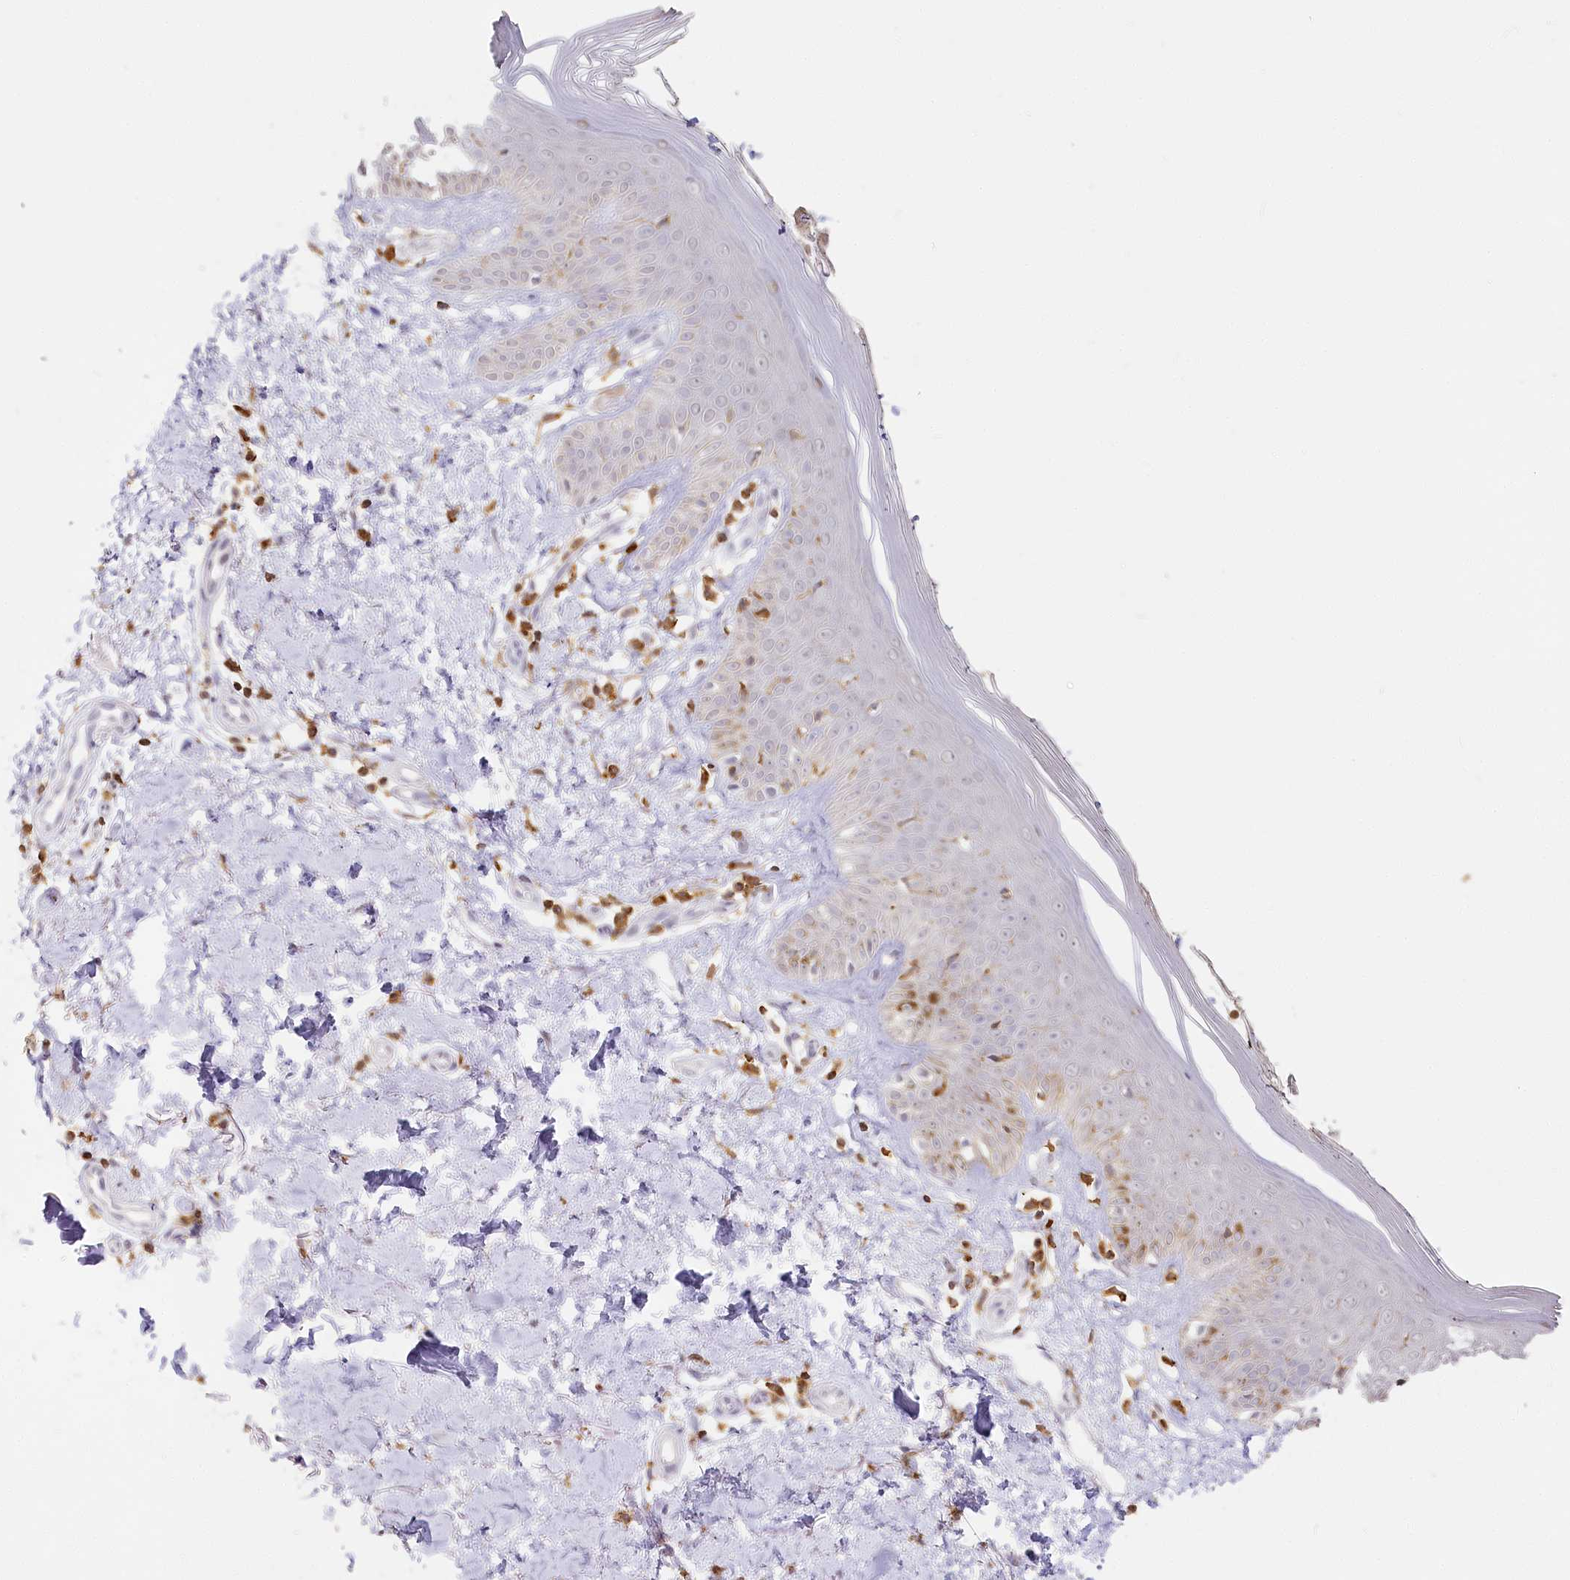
{"staining": {"intensity": "moderate", "quantity": ">75%", "location": "cytoplasmic/membranous"}, "tissue": "skin", "cell_type": "Fibroblasts", "image_type": "normal", "snomed": [{"axis": "morphology", "description": "Normal tissue, NOS"}, {"axis": "topography", "description": "Skin"}], "caption": "The photomicrograph demonstrates staining of unremarkable skin, revealing moderate cytoplasmic/membranous protein positivity (brown color) within fibroblasts.", "gene": "DOCK2", "patient": {"sex": "female", "age": 64}}